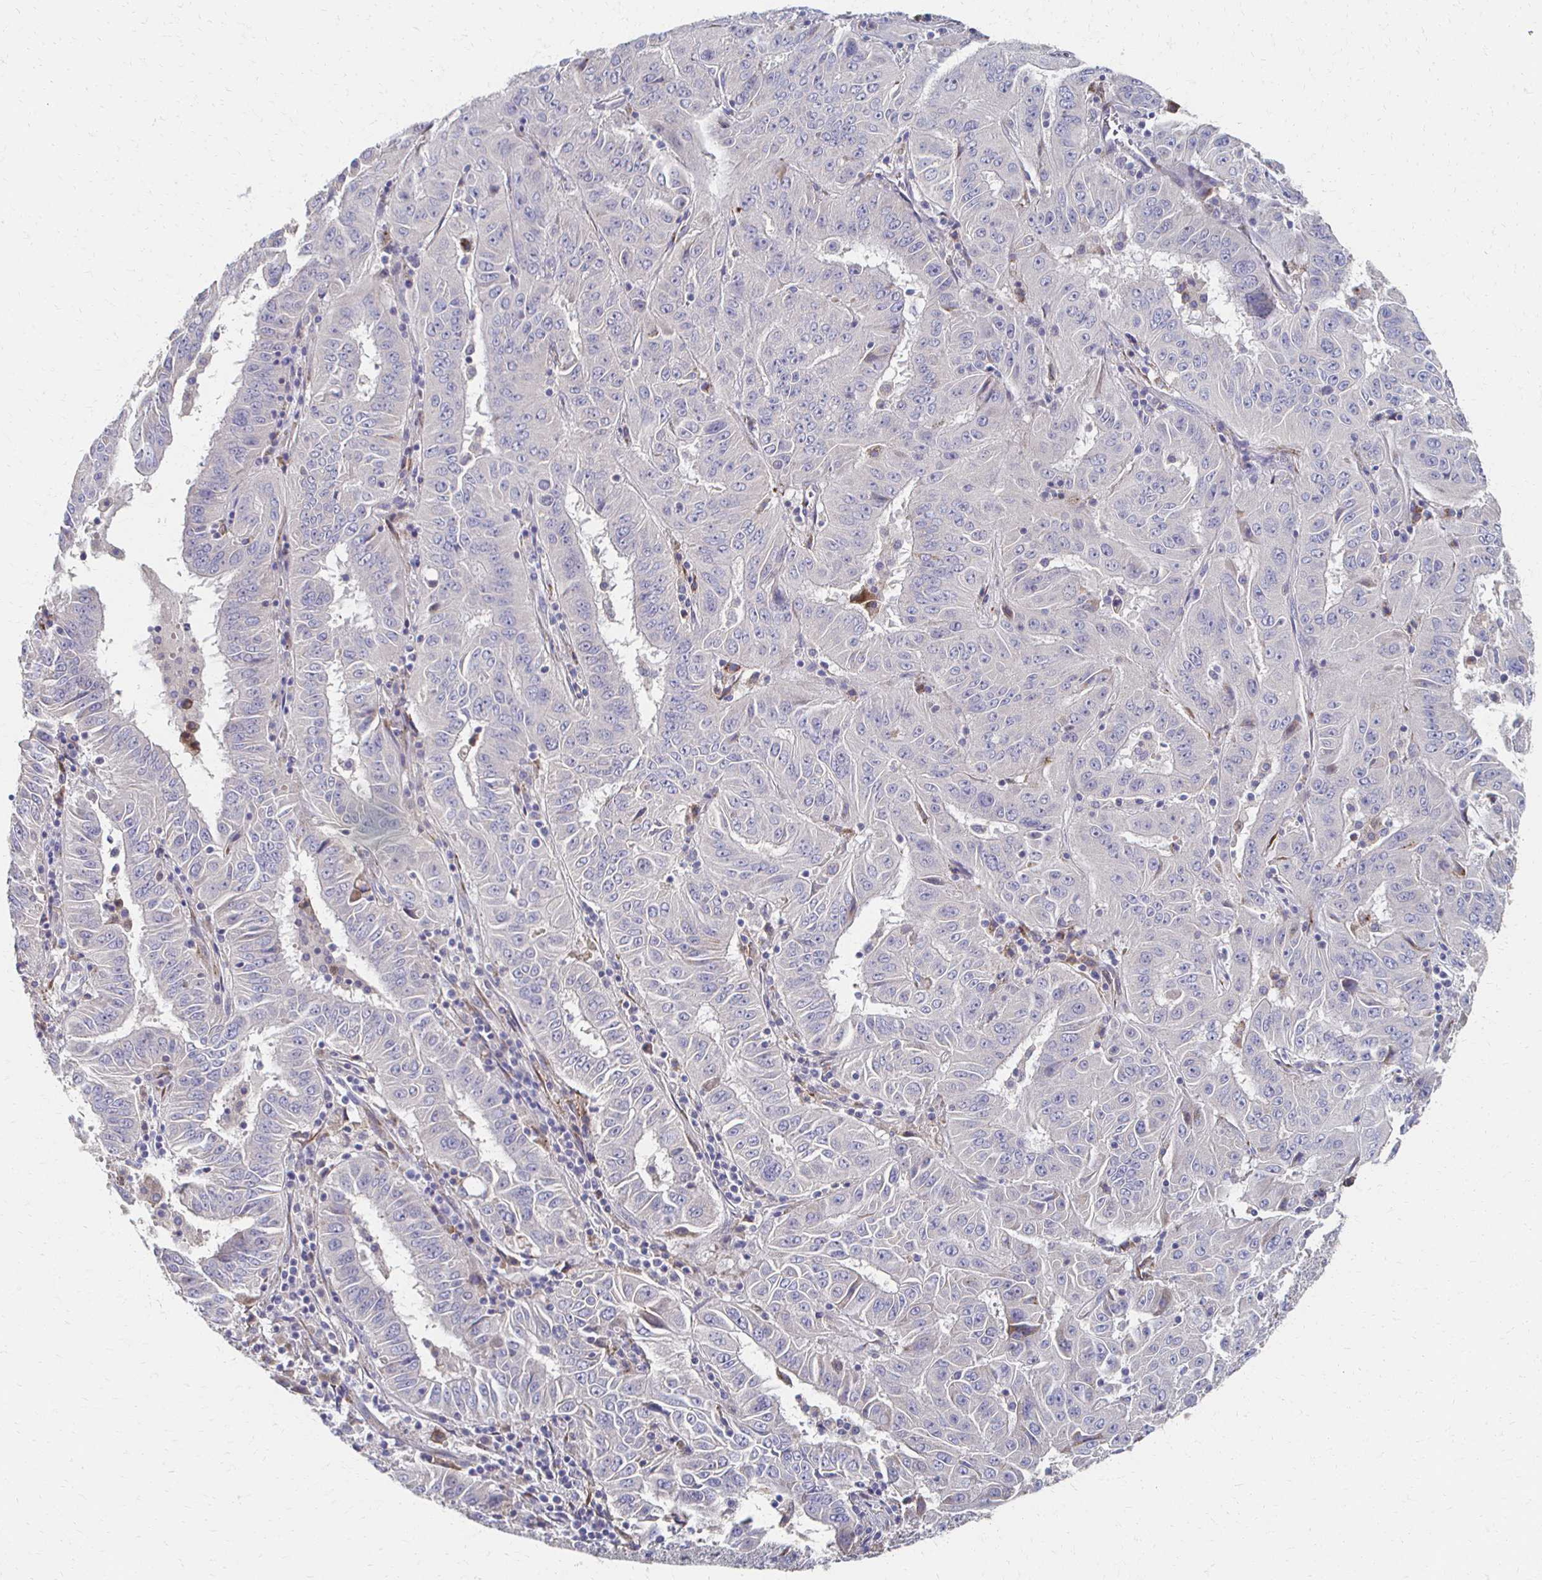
{"staining": {"intensity": "negative", "quantity": "none", "location": "none"}, "tissue": "pancreatic cancer", "cell_type": "Tumor cells", "image_type": "cancer", "snomed": [{"axis": "morphology", "description": "Adenocarcinoma, NOS"}, {"axis": "topography", "description": "Pancreas"}], "caption": "Immunohistochemistry of pancreatic cancer (adenocarcinoma) exhibits no expression in tumor cells.", "gene": "CX3CR1", "patient": {"sex": "male", "age": 63}}